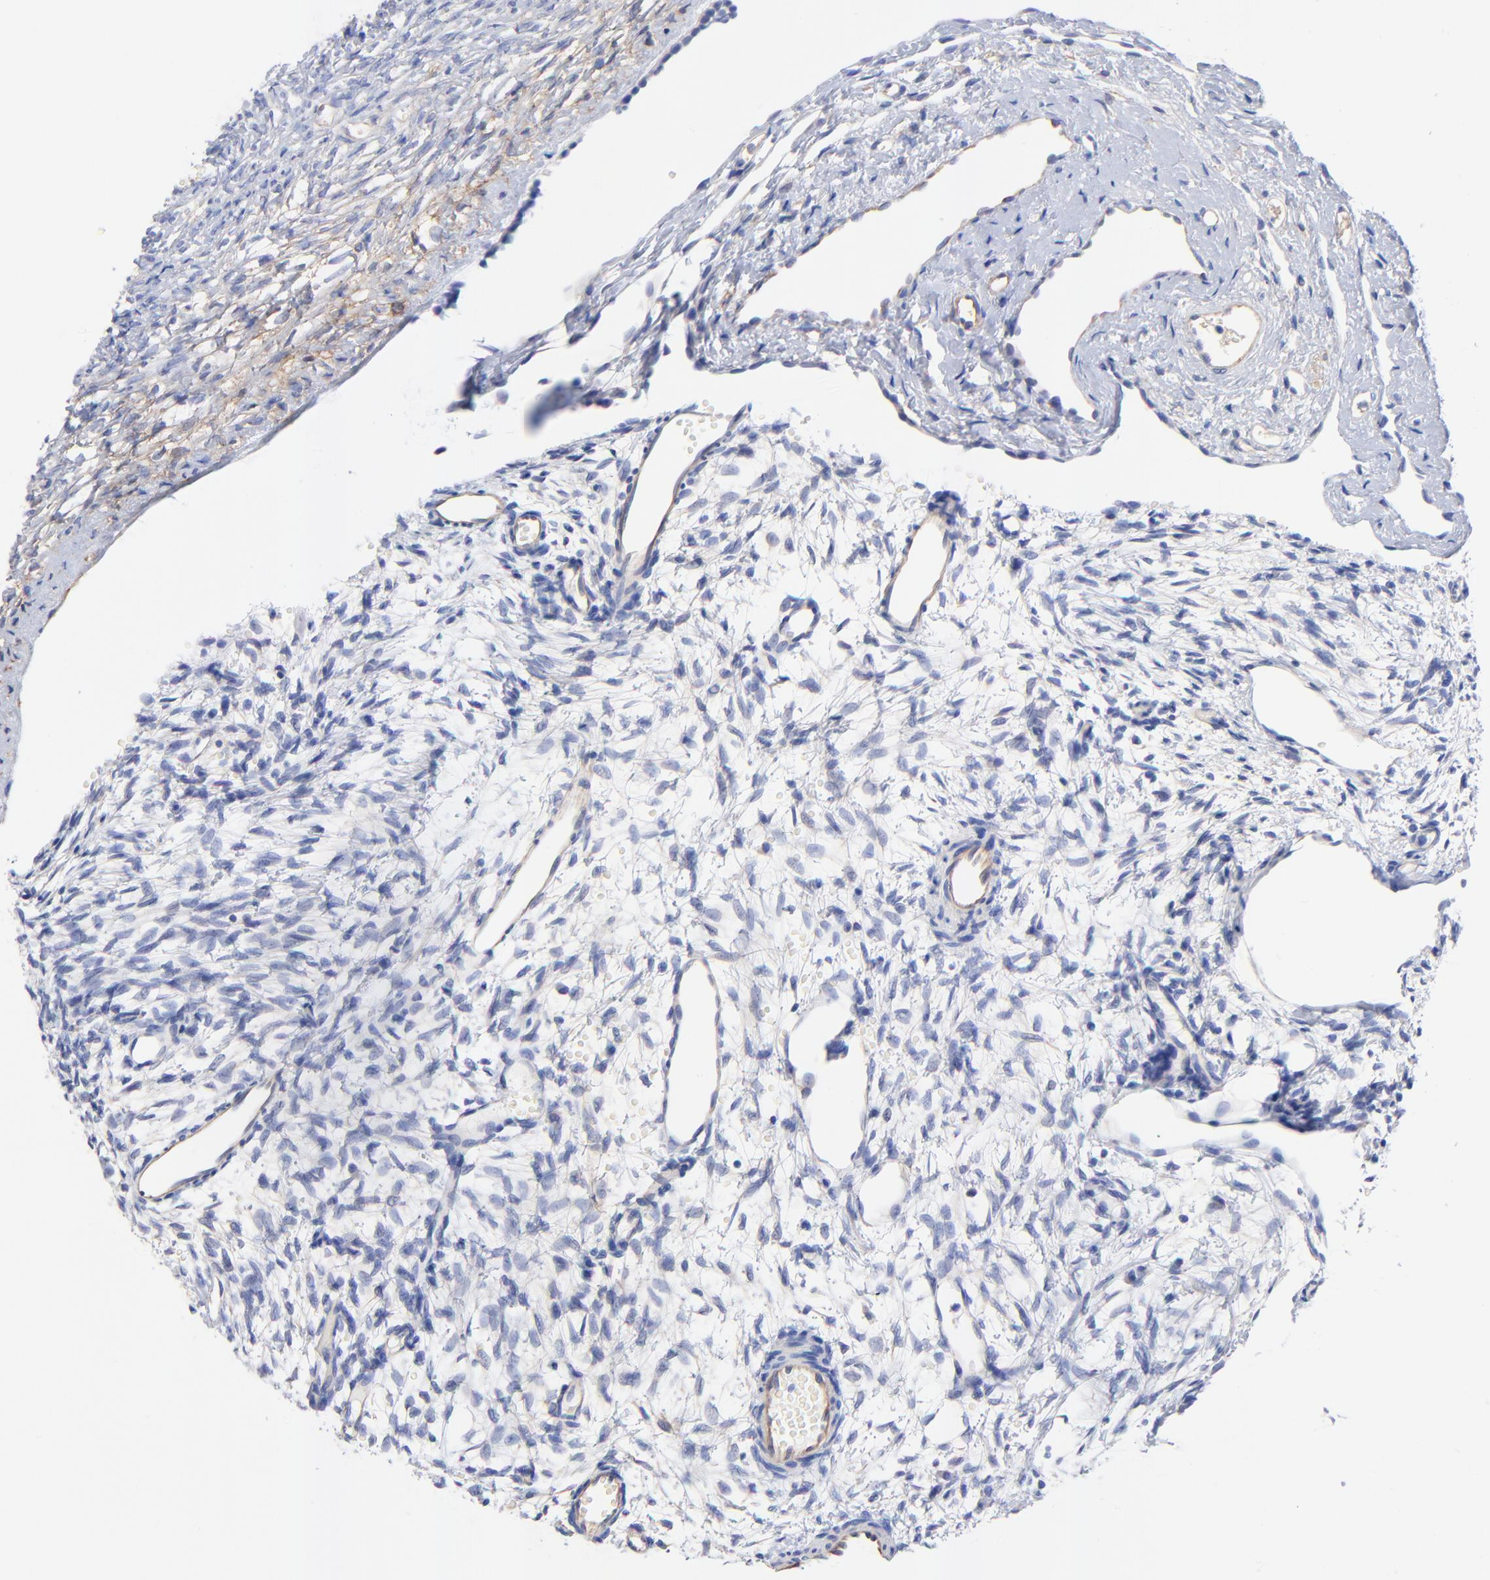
{"staining": {"intensity": "negative", "quantity": "none", "location": "none"}, "tissue": "ovary", "cell_type": "Ovarian stroma cells", "image_type": "normal", "snomed": [{"axis": "morphology", "description": "Normal tissue, NOS"}, {"axis": "topography", "description": "Ovary"}], "caption": "Immunohistochemical staining of unremarkable human ovary reveals no significant positivity in ovarian stroma cells.", "gene": "SLC44A2", "patient": {"sex": "female", "age": 35}}